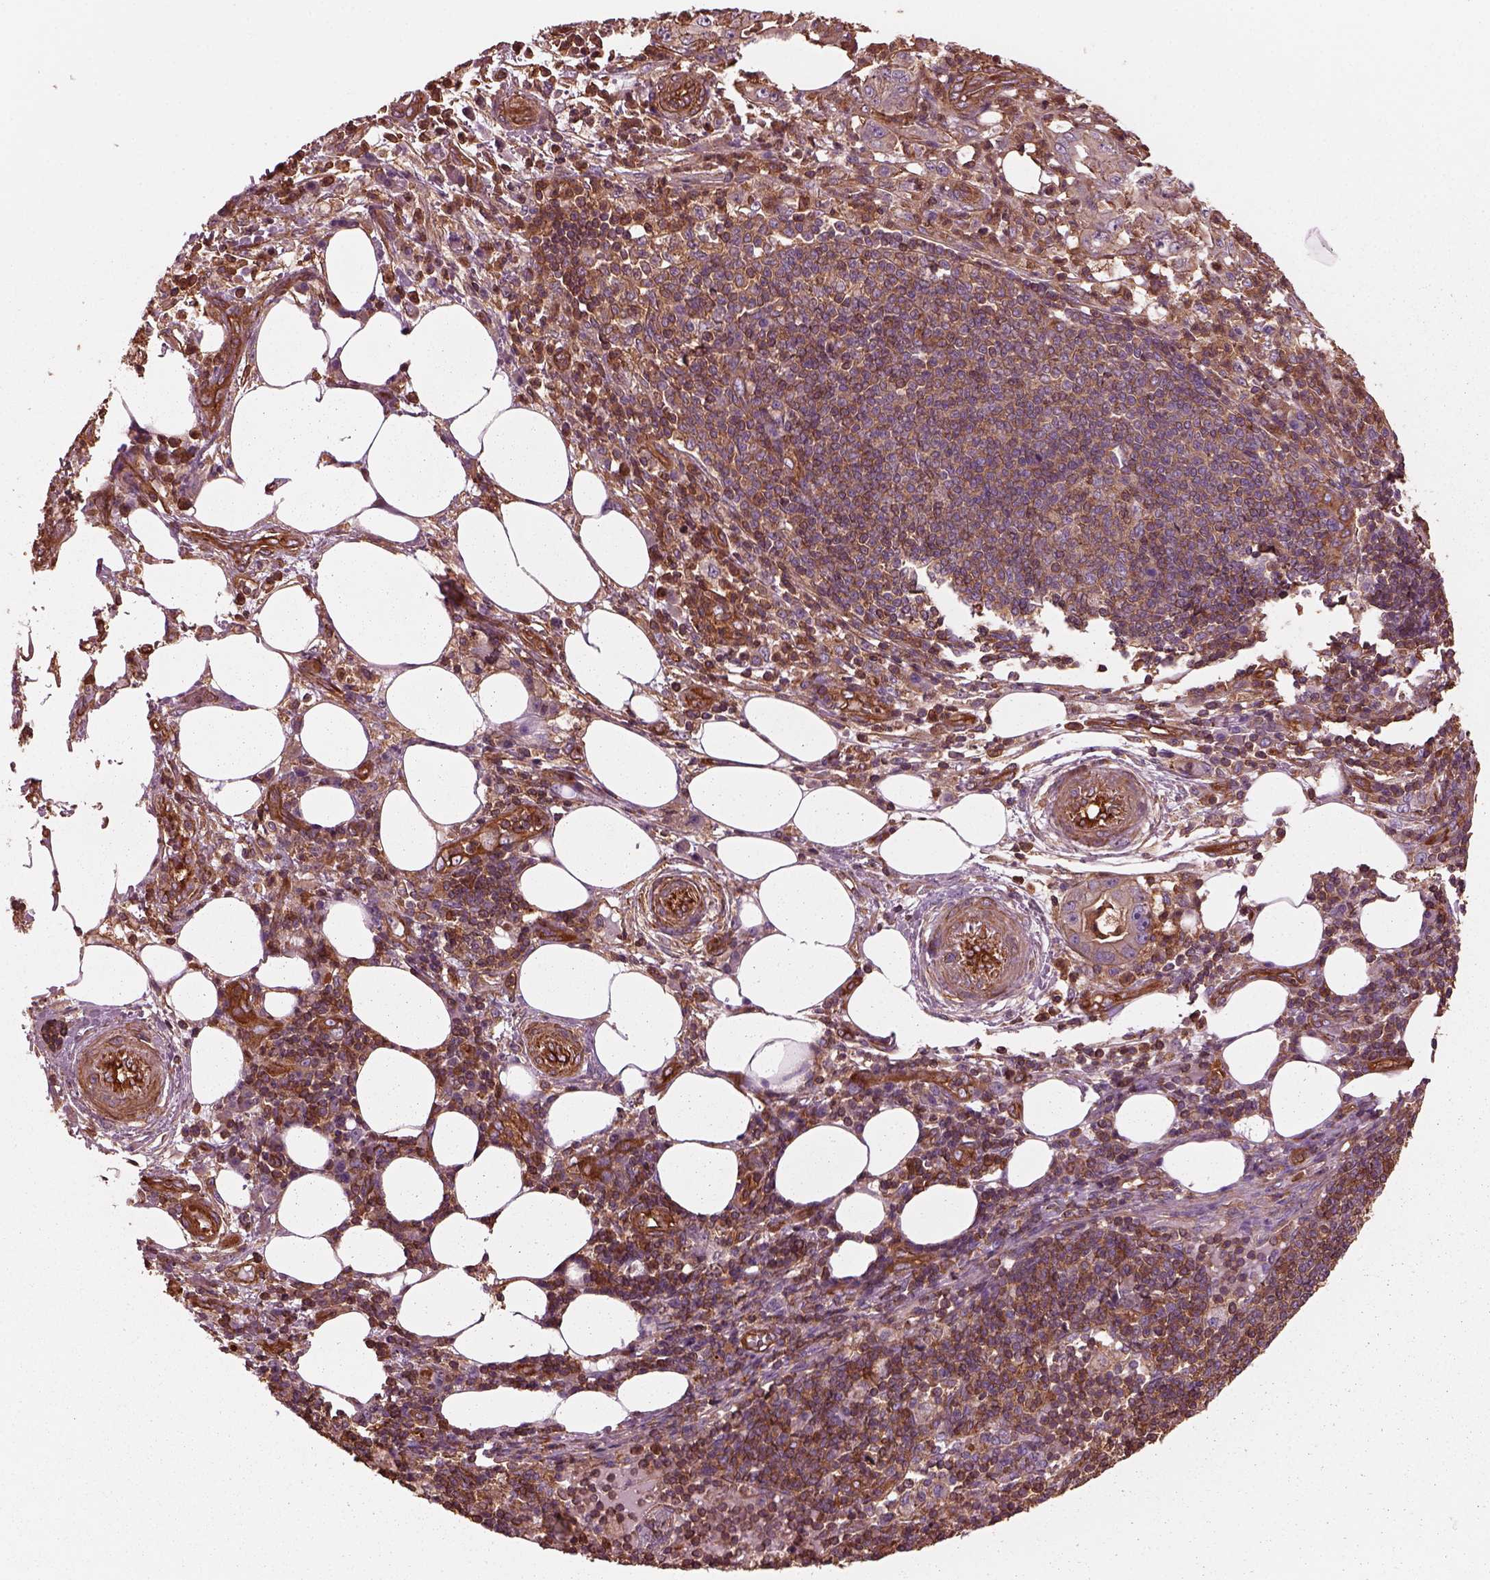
{"staining": {"intensity": "weak", "quantity": ">75%", "location": "cytoplasmic/membranous"}, "tissue": "pancreatic cancer", "cell_type": "Tumor cells", "image_type": "cancer", "snomed": [{"axis": "morphology", "description": "Adenocarcinoma, NOS"}, {"axis": "topography", "description": "Pancreas"}], "caption": "Brown immunohistochemical staining in adenocarcinoma (pancreatic) demonstrates weak cytoplasmic/membranous expression in approximately >75% of tumor cells.", "gene": "MYL6", "patient": {"sex": "male", "age": 71}}